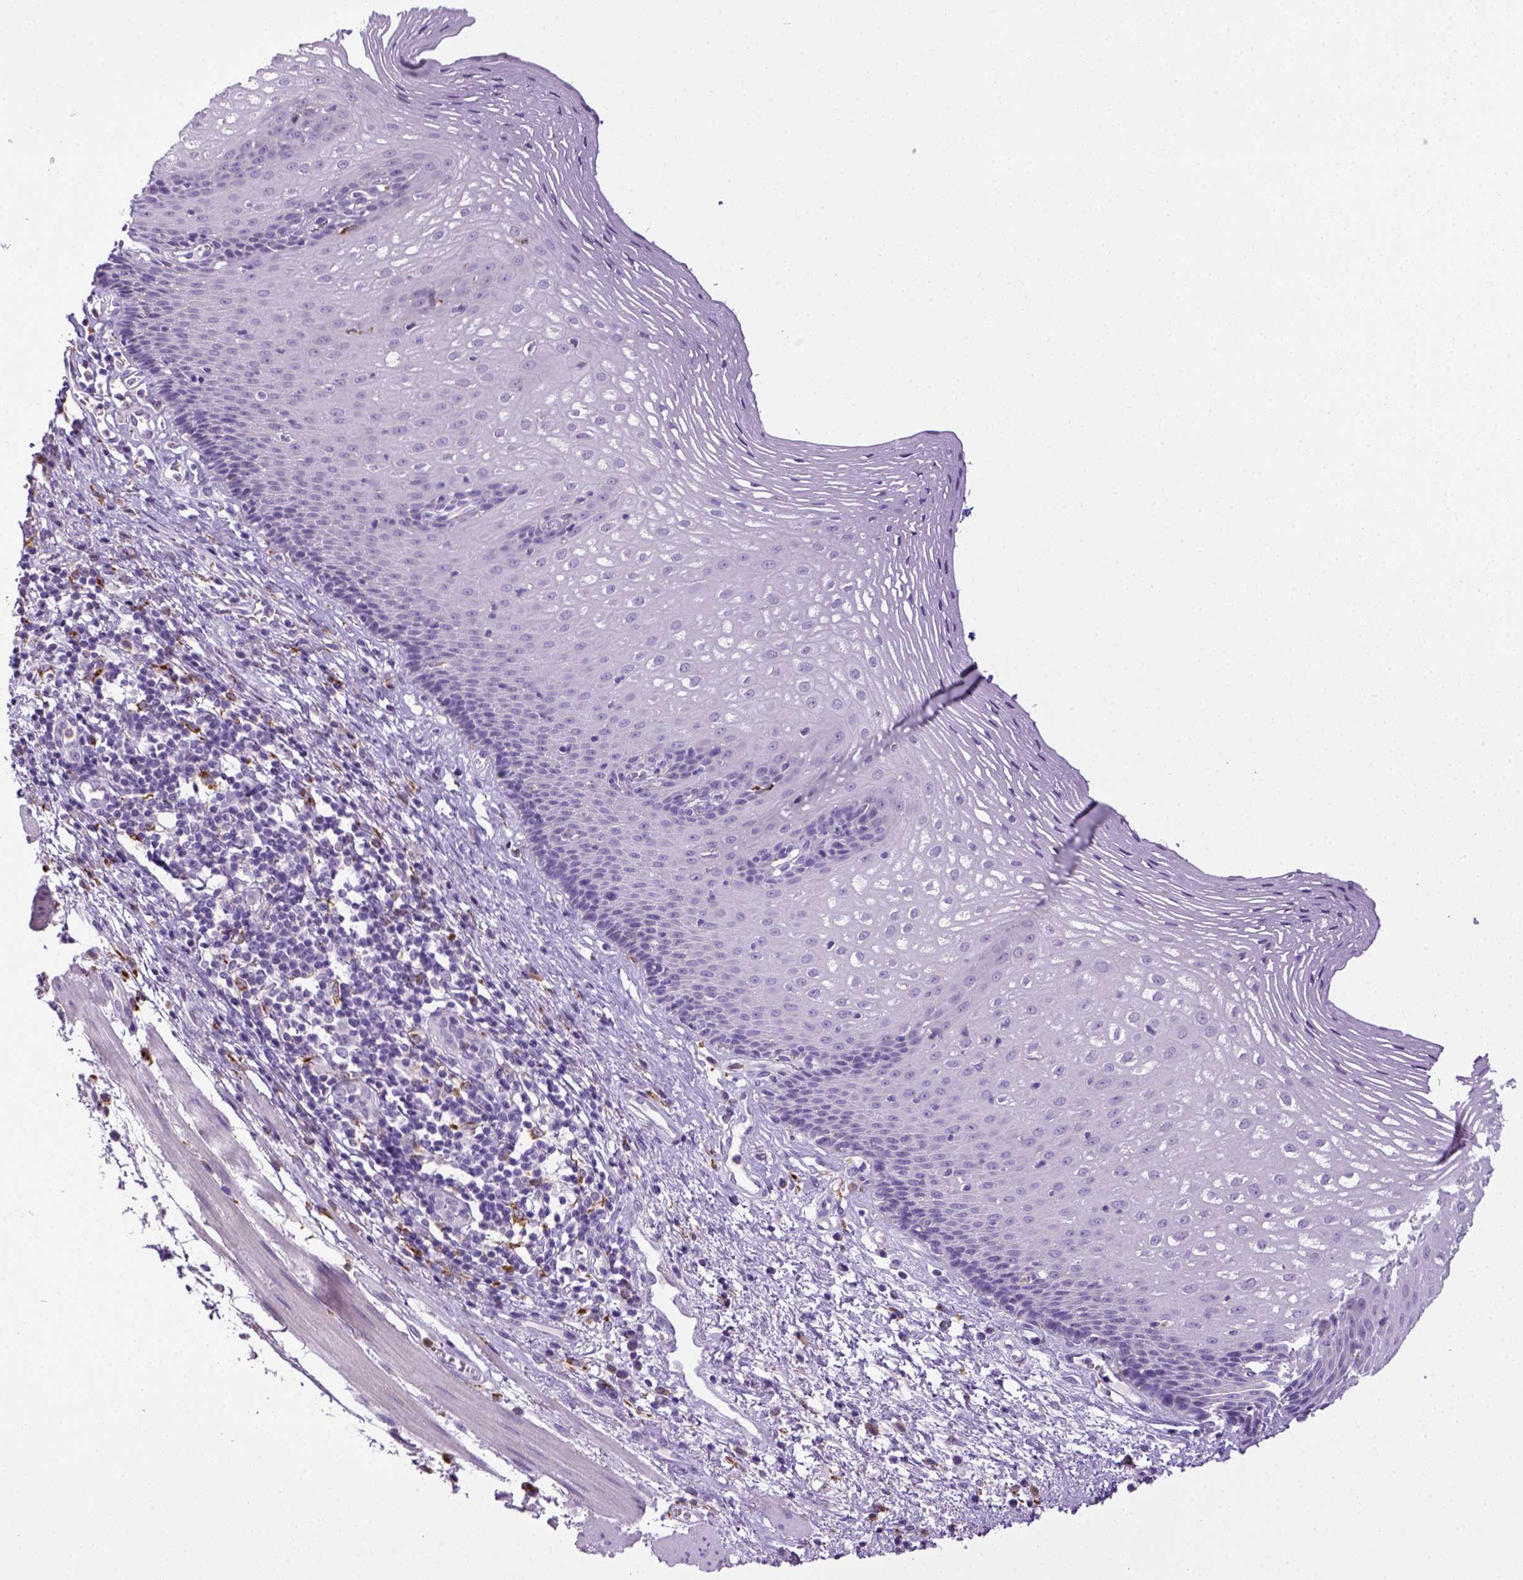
{"staining": {"intensity": "negative", "quantity": "none", "location": "none"}, "tissue": "esophagus", "cell_type": "Squamous epithelial cells", "image_type": "normal", "snomed": [{"axis": "morphology", "description": "Normal tissue, NOS"}, {"axis": "topography", "description": "Esophagus"}], "caption": "Normal esophagus was stained to show a protein in brown. There is no significant staining in squamous epithelial cells. (DAB (3,3'-diaminobenzidine) IHC visualized using brightfield microscopy, high magnification).", "gene": "CD68", "patient": {"sex": "male", "age": 76}}